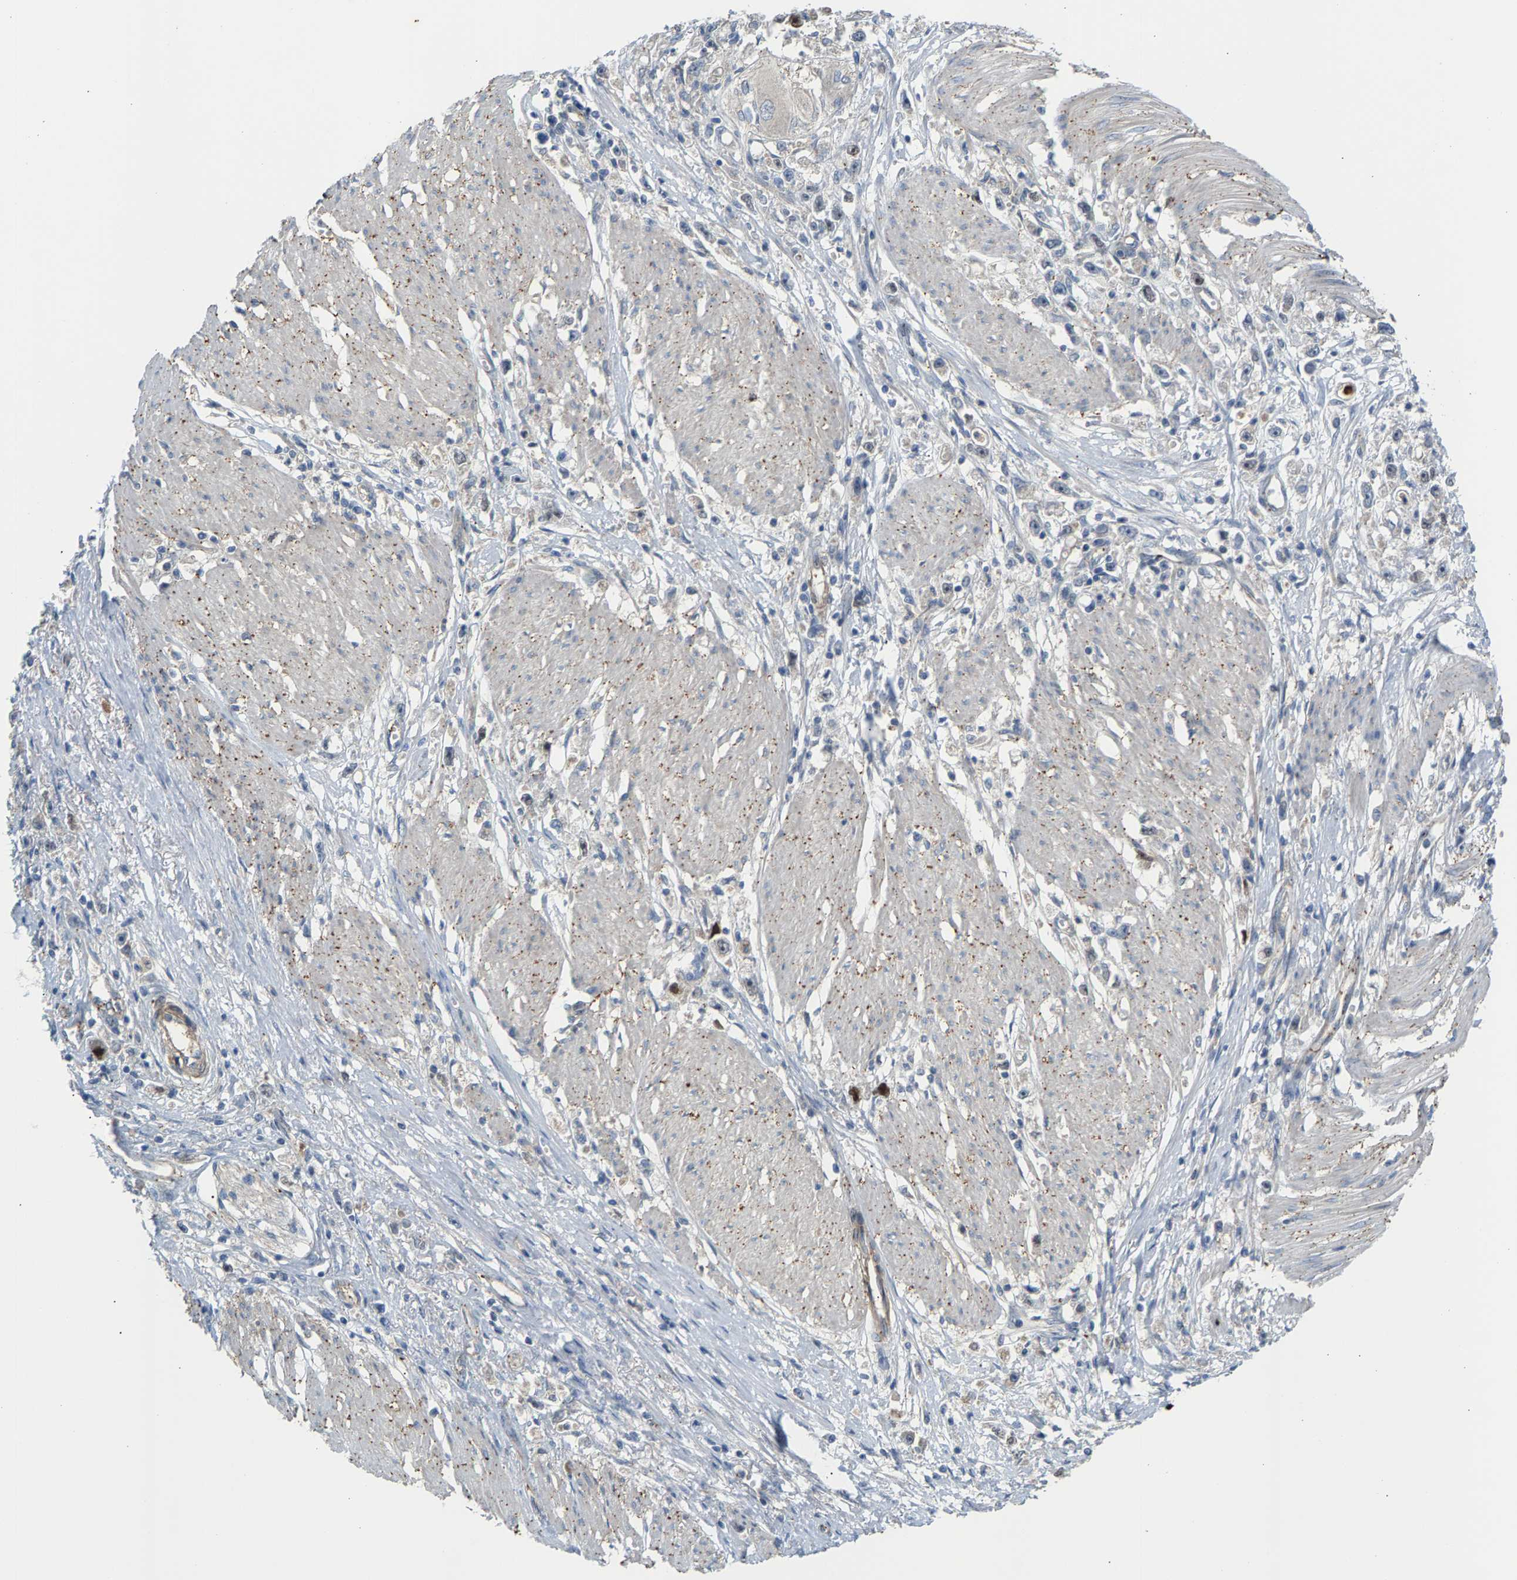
{"staining": {"intensity": "negative", "quantity": "none", "location": "none"}, "tissue": "stomach cancer", "cell_type": "Tumor cells", "image_type": "cancer", "snomed": [{"axis": "morphology", "description": "Adenocarcinoma, NOS"}, {"axis": "topography", "description": "Stomach"}], "caption": "The micrograph reveals no staining of tumor cells in stomach cancer (adenocarcinoma).", "gene": "KRTAP27-1", "patient": {"sex": "female", "age": 59}}